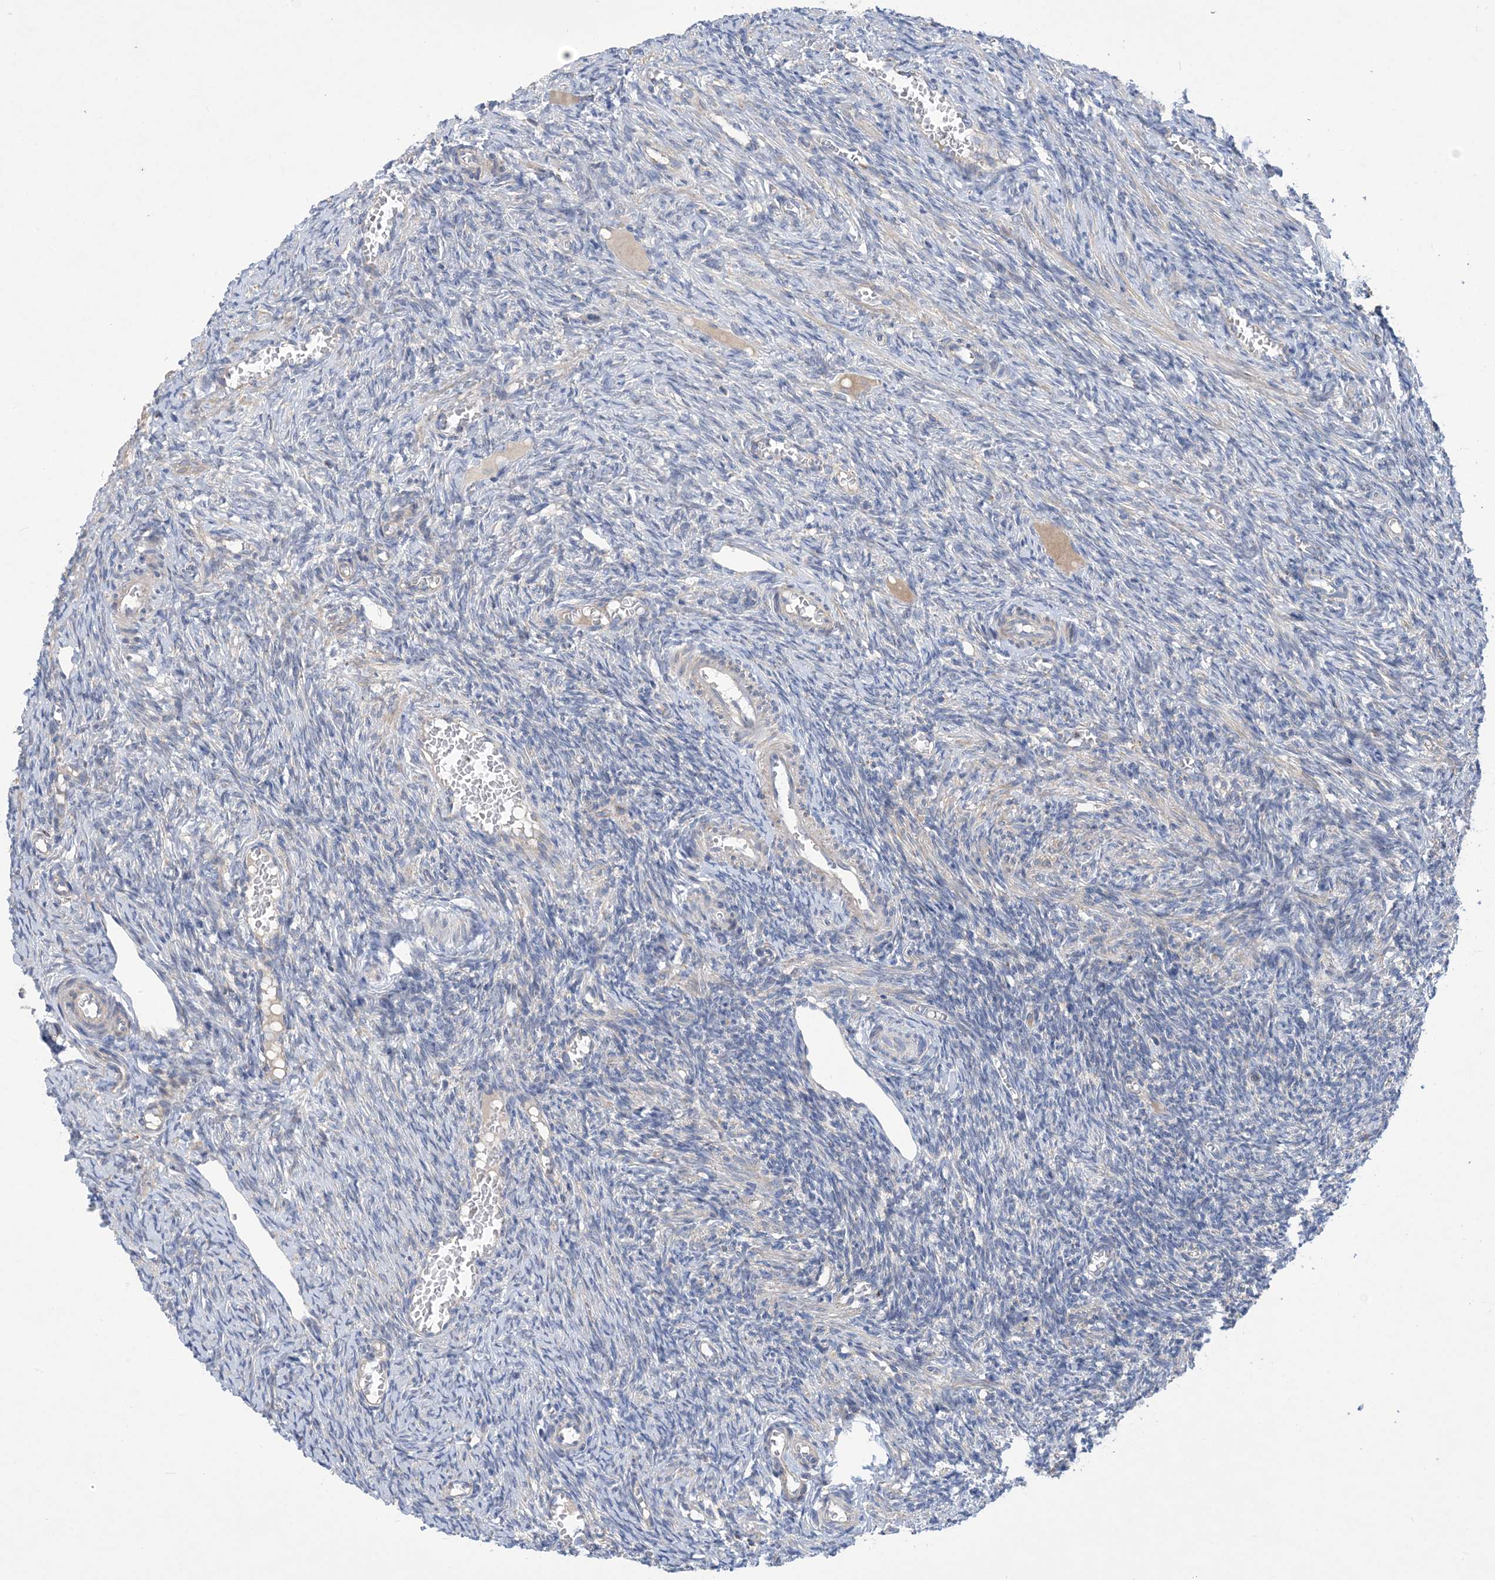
{"staining": {"intensity": "negative", "quantity": "none", "location": "none"}, "tissue": "ovary", "cell_type": "Ovarian stroma cells", "image_type": "normal", "snomed": [{"axis": "morphology", "description": "Normal tissue, NOS"}, {"axis": "topography", "description": "Ovary"}], "caption": "High magnification brightfield microscopy of unremarkable ovary stained with DAB (brown) and counterstained with hematoxylin (blue): ovarian stroma cells show no significant positivity. Brightfield microscopy of immunohistochemistry stained with DAB (3,3'-diaminobenzidine) (brown) and hematoxylin (blue), captured at high magnification.", "gene": "CLEC16A", "patient": {"sex": "female", "age": 27}}